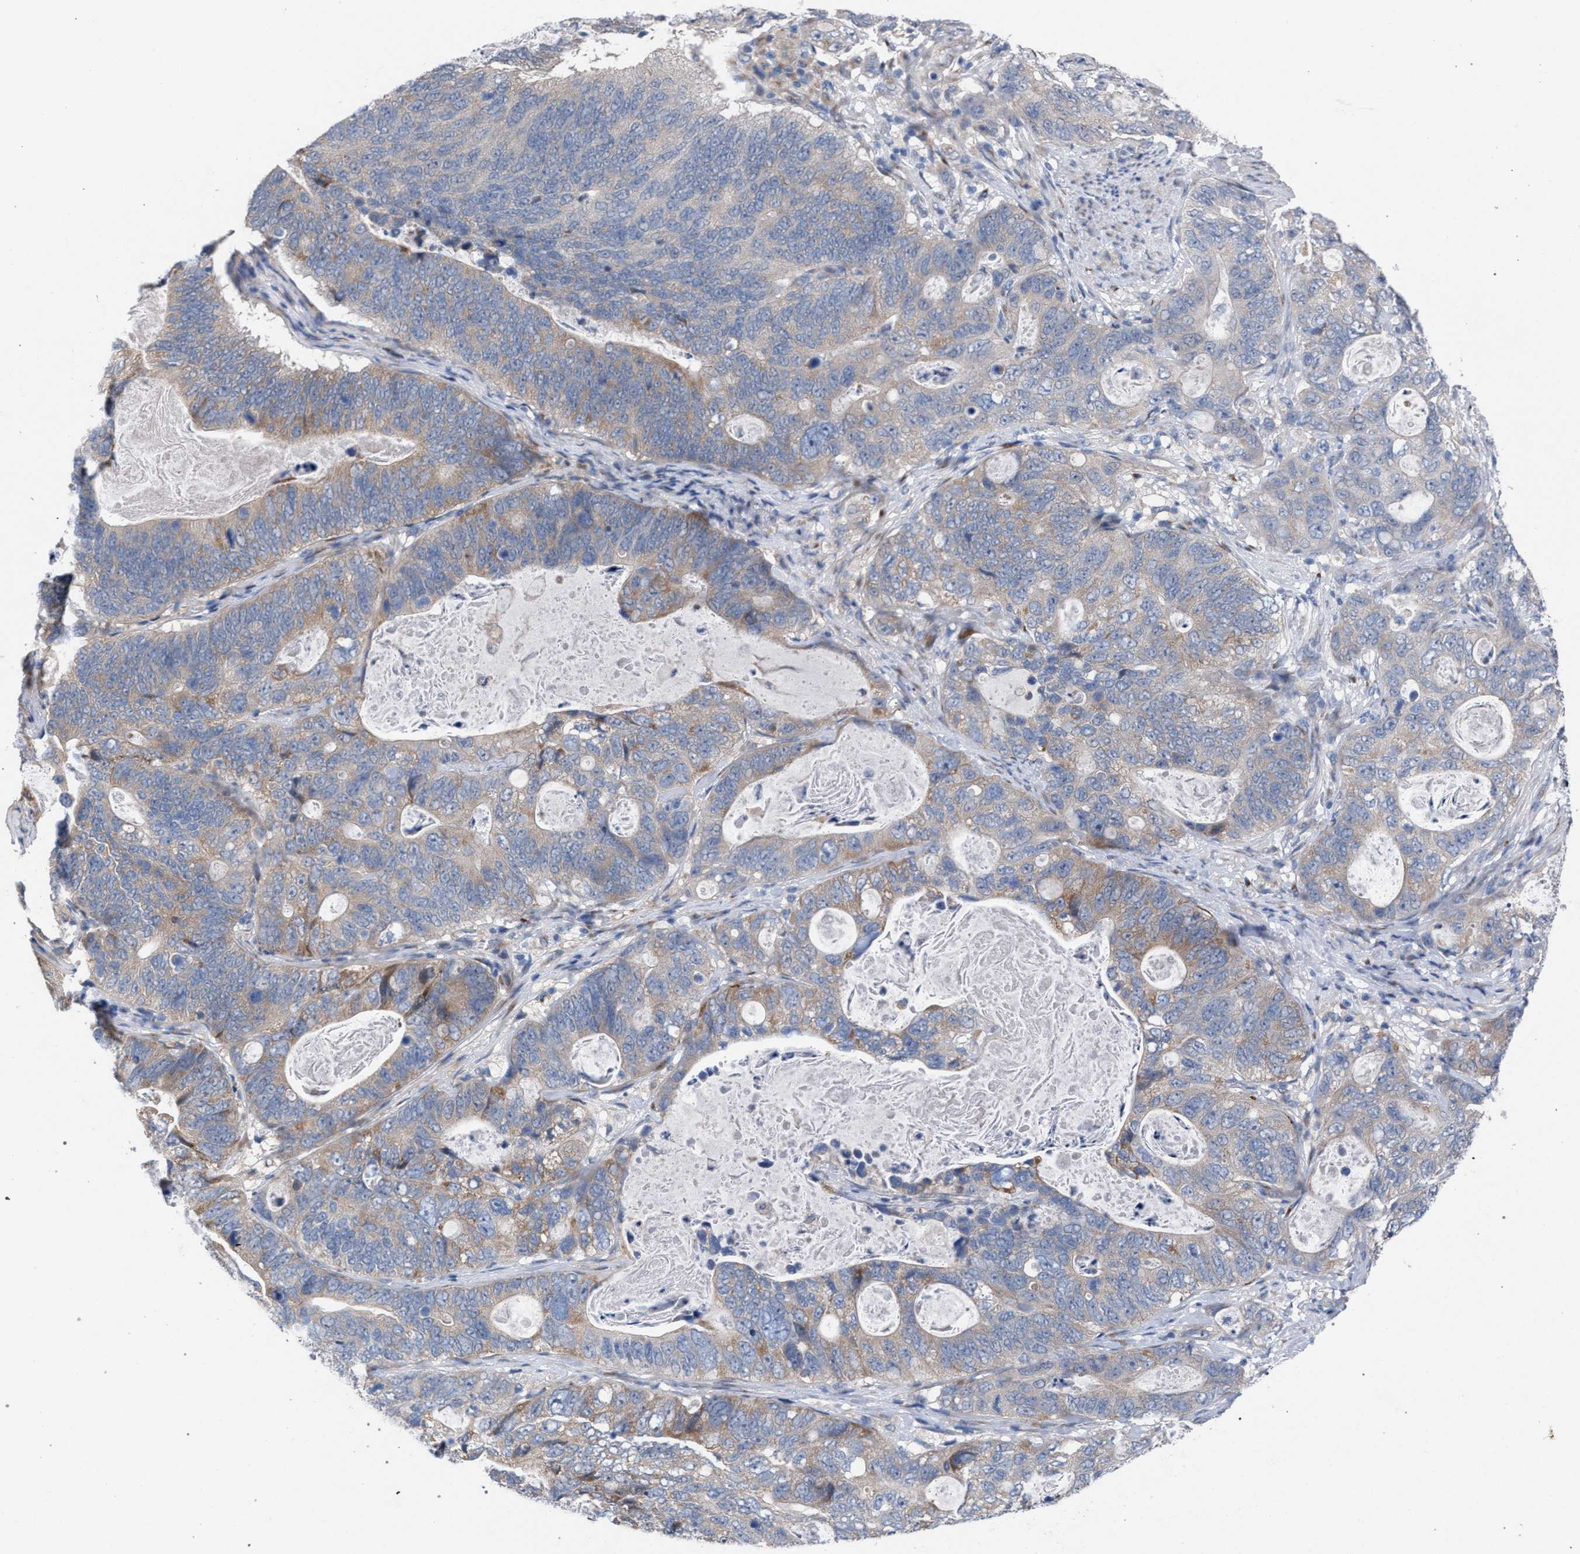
{"staining": {"intensity": "weak", "quantity": "25%-75%", "location": "cytoplasmic/membranous"}, "tissue": "stomach cancer", "cell_type": "Tumor cells", "image_type": "cancer", "snomed": [{"axis": "morphology", "description": "Normal tissue, NOS"}, {"axis": "morphology", "description": "Adenocarcinoma, NOS"}, {"axis": "topography", "description": "Stomach"}], "caption": "Weak cytoplasmic/membranous expression is identified in approximately 25%-75% of tumor cells in stomach adenocarcinoma.", "gene": "RNF135", "patient": {"sex": "female", "age": 89}}